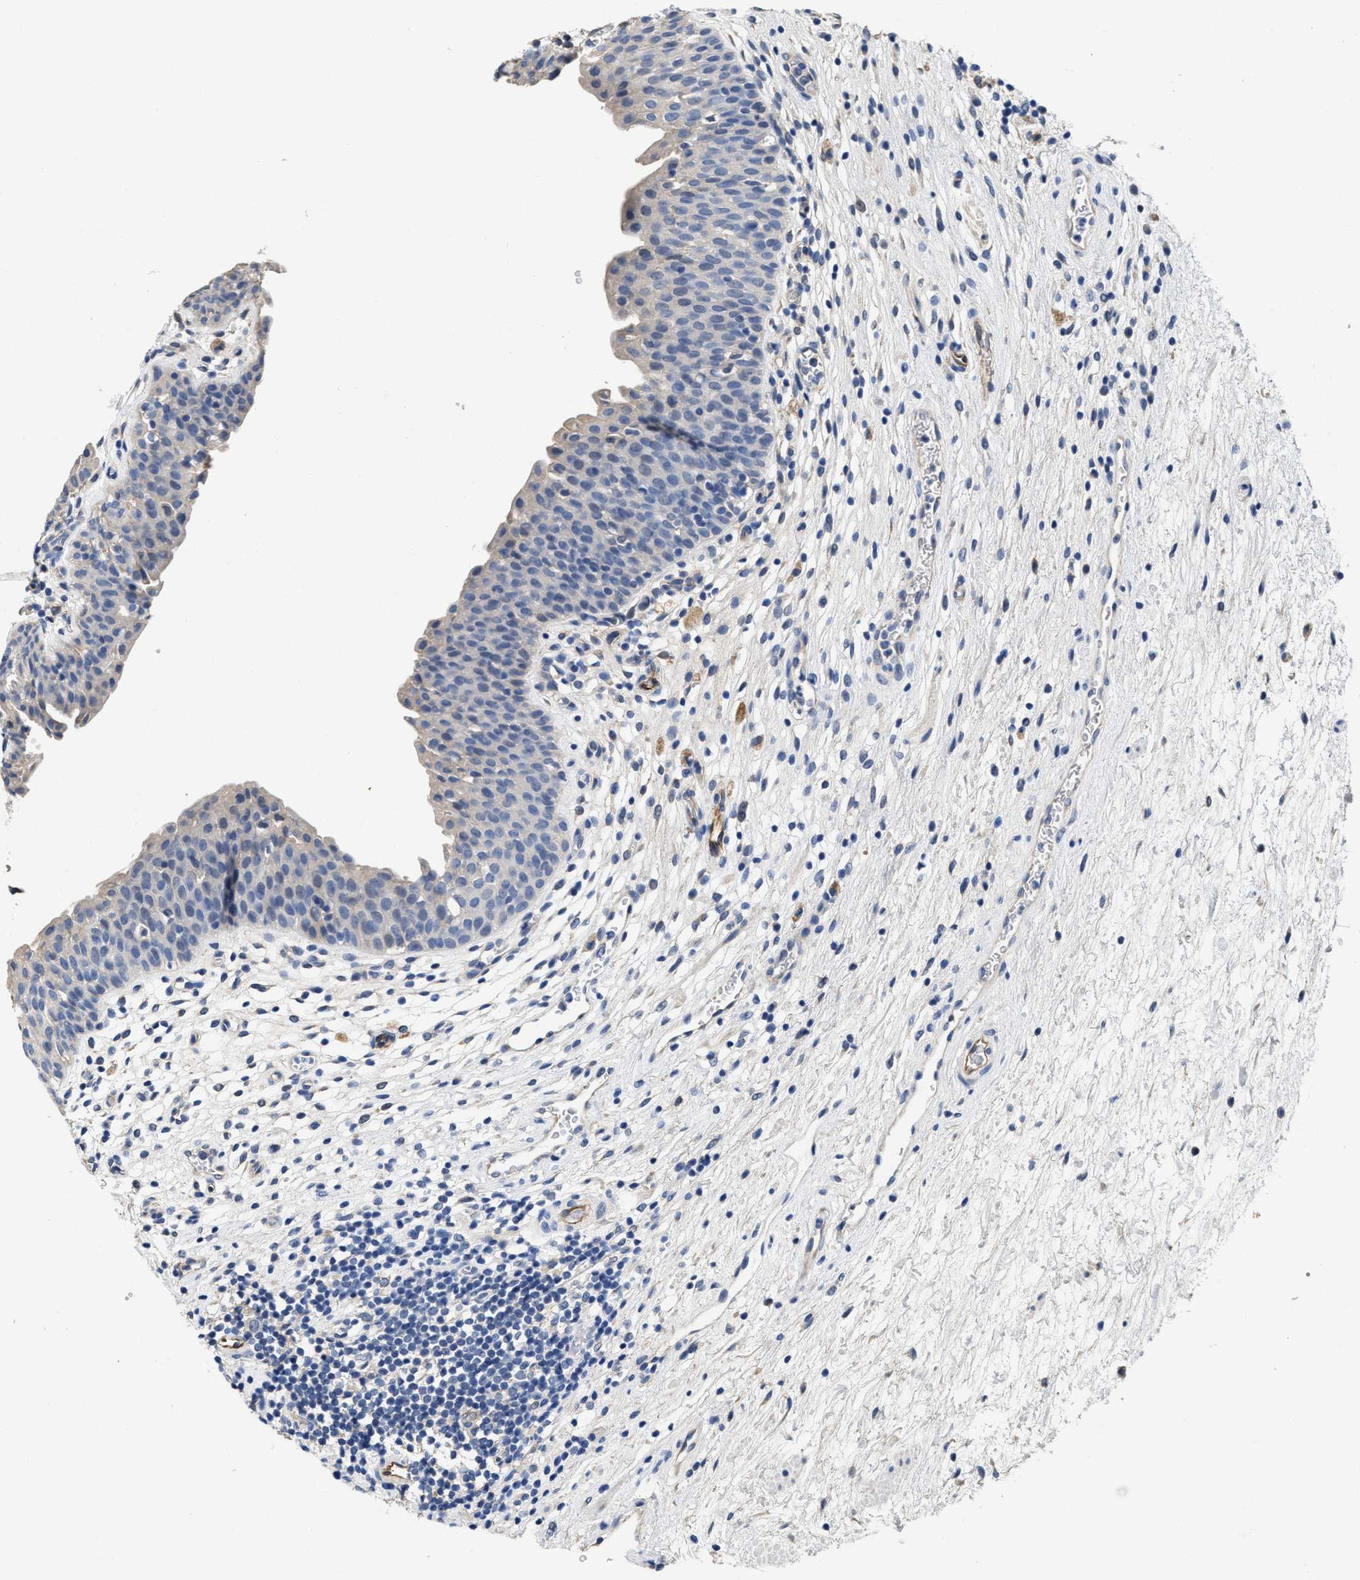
{"staining": {"intensity": "weak", "quantity": "<25%", "location": "cytoplasmic/membranous"}, "tissue": "urinary bladder", "cell_type": "Urothelial cells", "image_type": "normal", "snomed": [{"axis": "morphology", "description": "Normal tissue, NOS"}, {"axis": "topography", "description": "Urinary bladder"}], "caption": "This is an immunohistochemistry image of unremarkable human urinary bladder. There is no staining in urothelial cells.", "gene": "PEG10", "patient": {"sex": "male", "age": 37}}